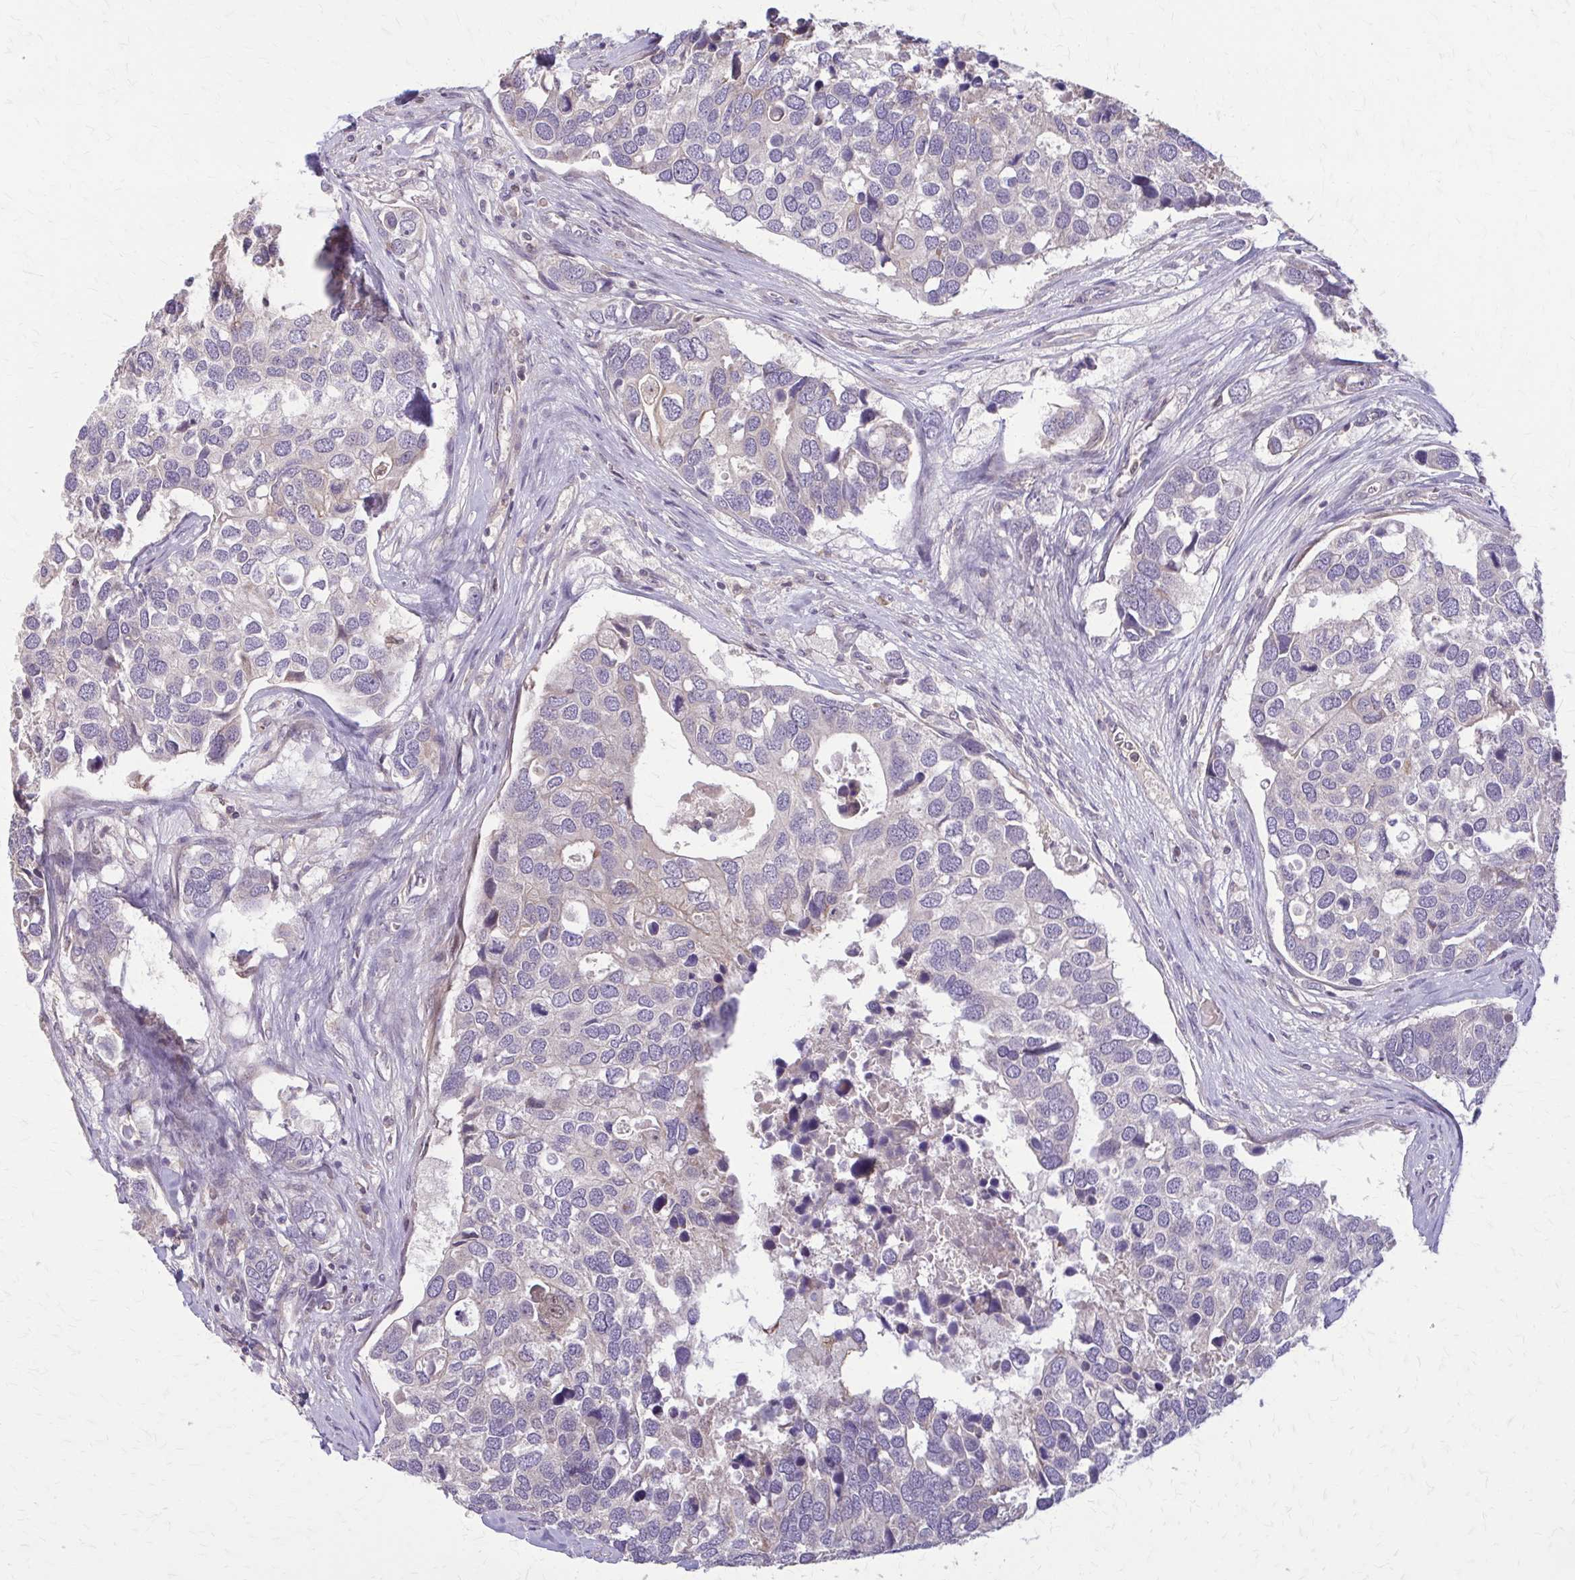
{"staining": {"intensity": "negative", "quantity": "none", "location": "none"}, "tissue": "breast cancer", "cell_type": "Tumor cells", "image_type": "cancer", "snomed": [{"axis": "morphology", "description": "Duct carcinoma"}, {"axis": "topography", "description": "Breast"}], "caption": "Immunohistochemistry (IHC) of infiltrating ductal carcinoma (breast) demonstrates no expression in tumor cells. Nuclei are stained in blue.", "gene": "NRBF2", "patient": {"sex": "female", "age": 83}}